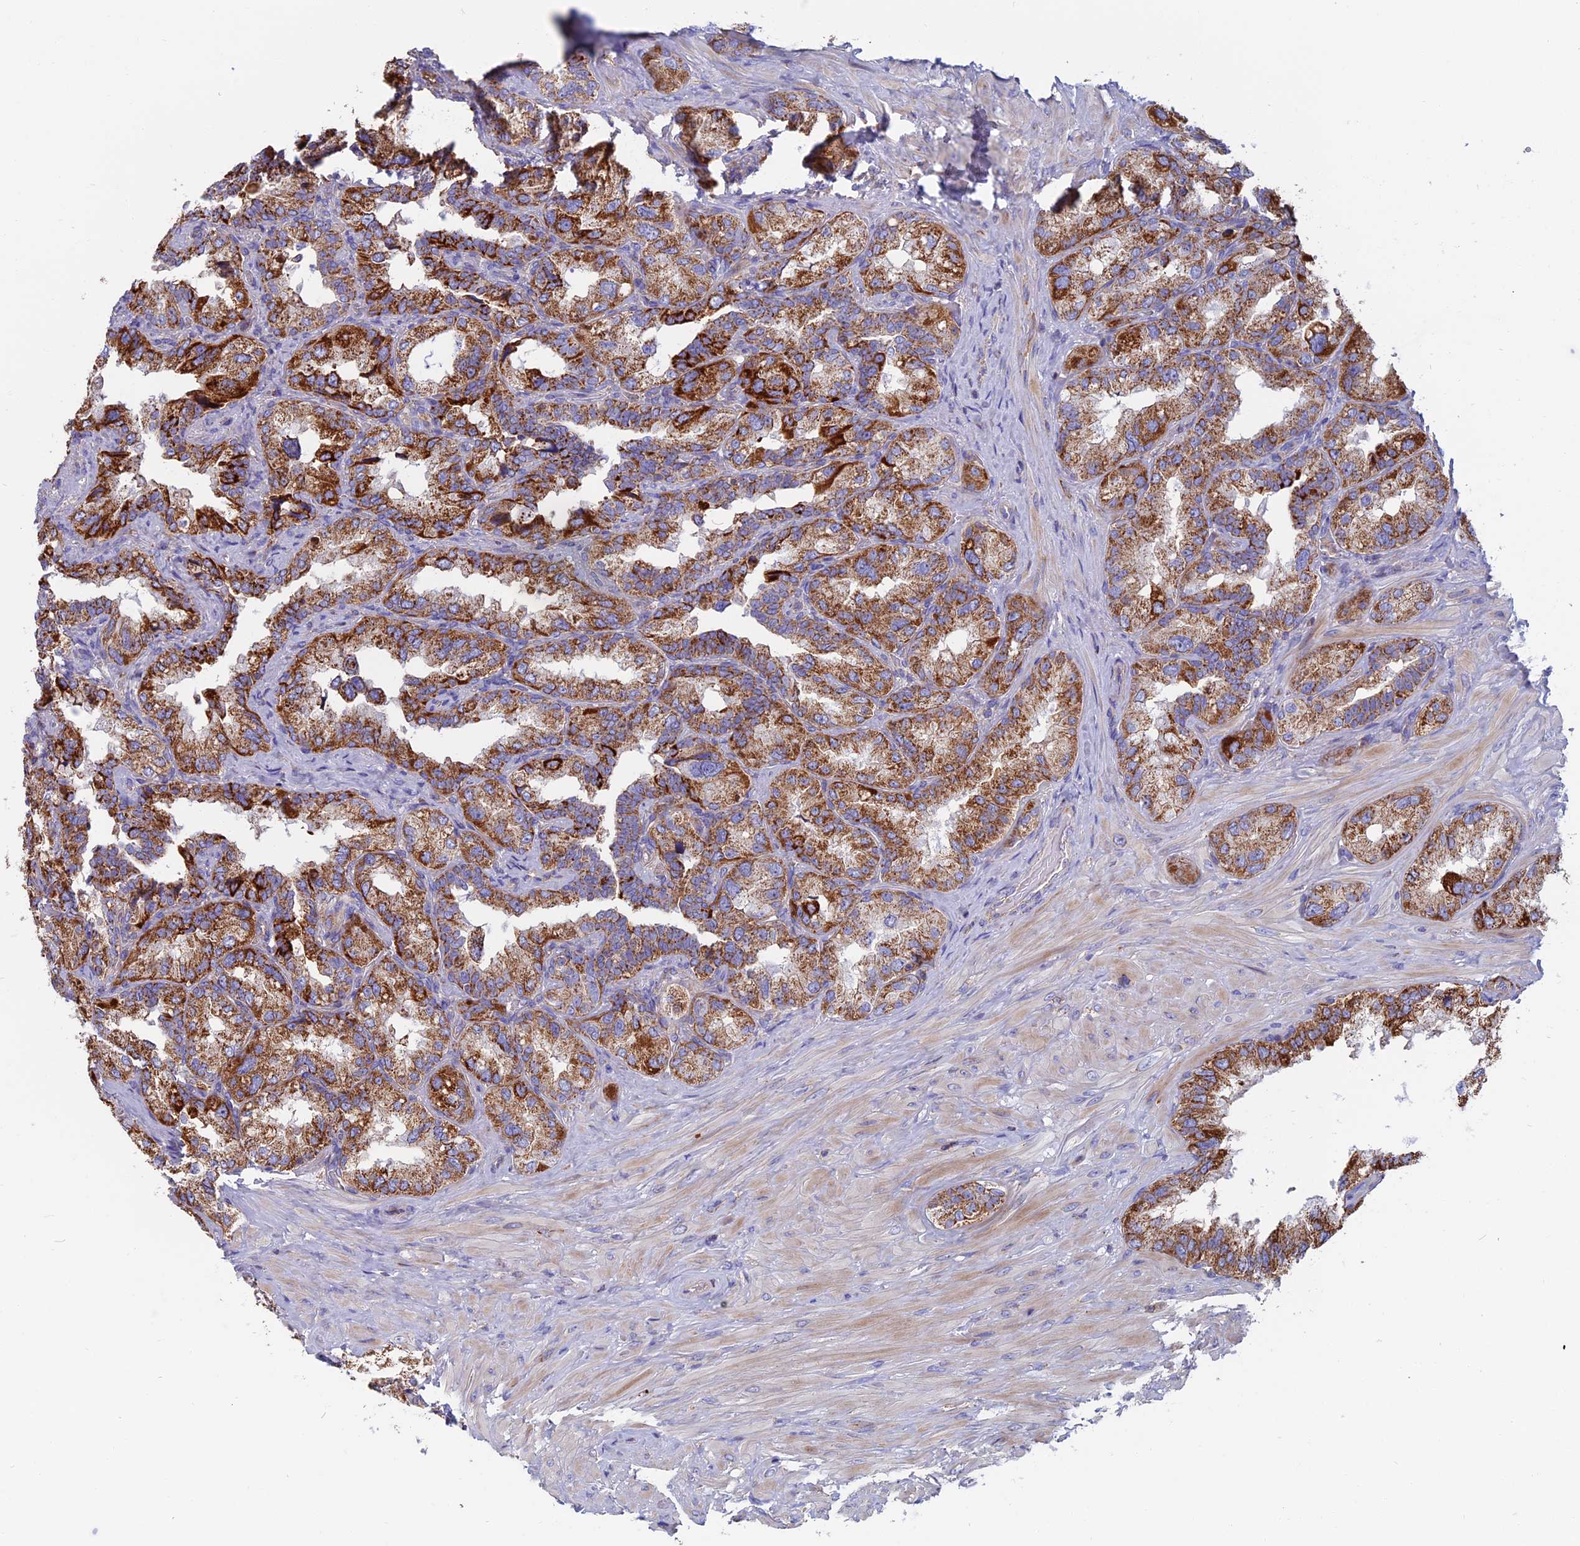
{"staining": {"intensity": "strong", "quantity": ">75%", "location": "cytoplasmic/membranous"}, "tissue": "seminal vesicle", "cell_type": "Glandular cells", "image_type": "normal", "snomed": [{"axis": "morphology", "description": "Normal tissue, NOS"}, {"axis": "topography", "description": "Seminal veicle"}, {"axis": "topography", "description": "Peripheral nerve tissue"}], "caption": "Immunohistochemistry micrograph of unremarkable seminal vesicle stained for a protein (brown), which demonstrates high levels of strong cytoplasmic/membranous expression in approximately >75% of glandular cells.", "gene": "HSD17B8", "patient": {"sex": "male", "age": 67}}